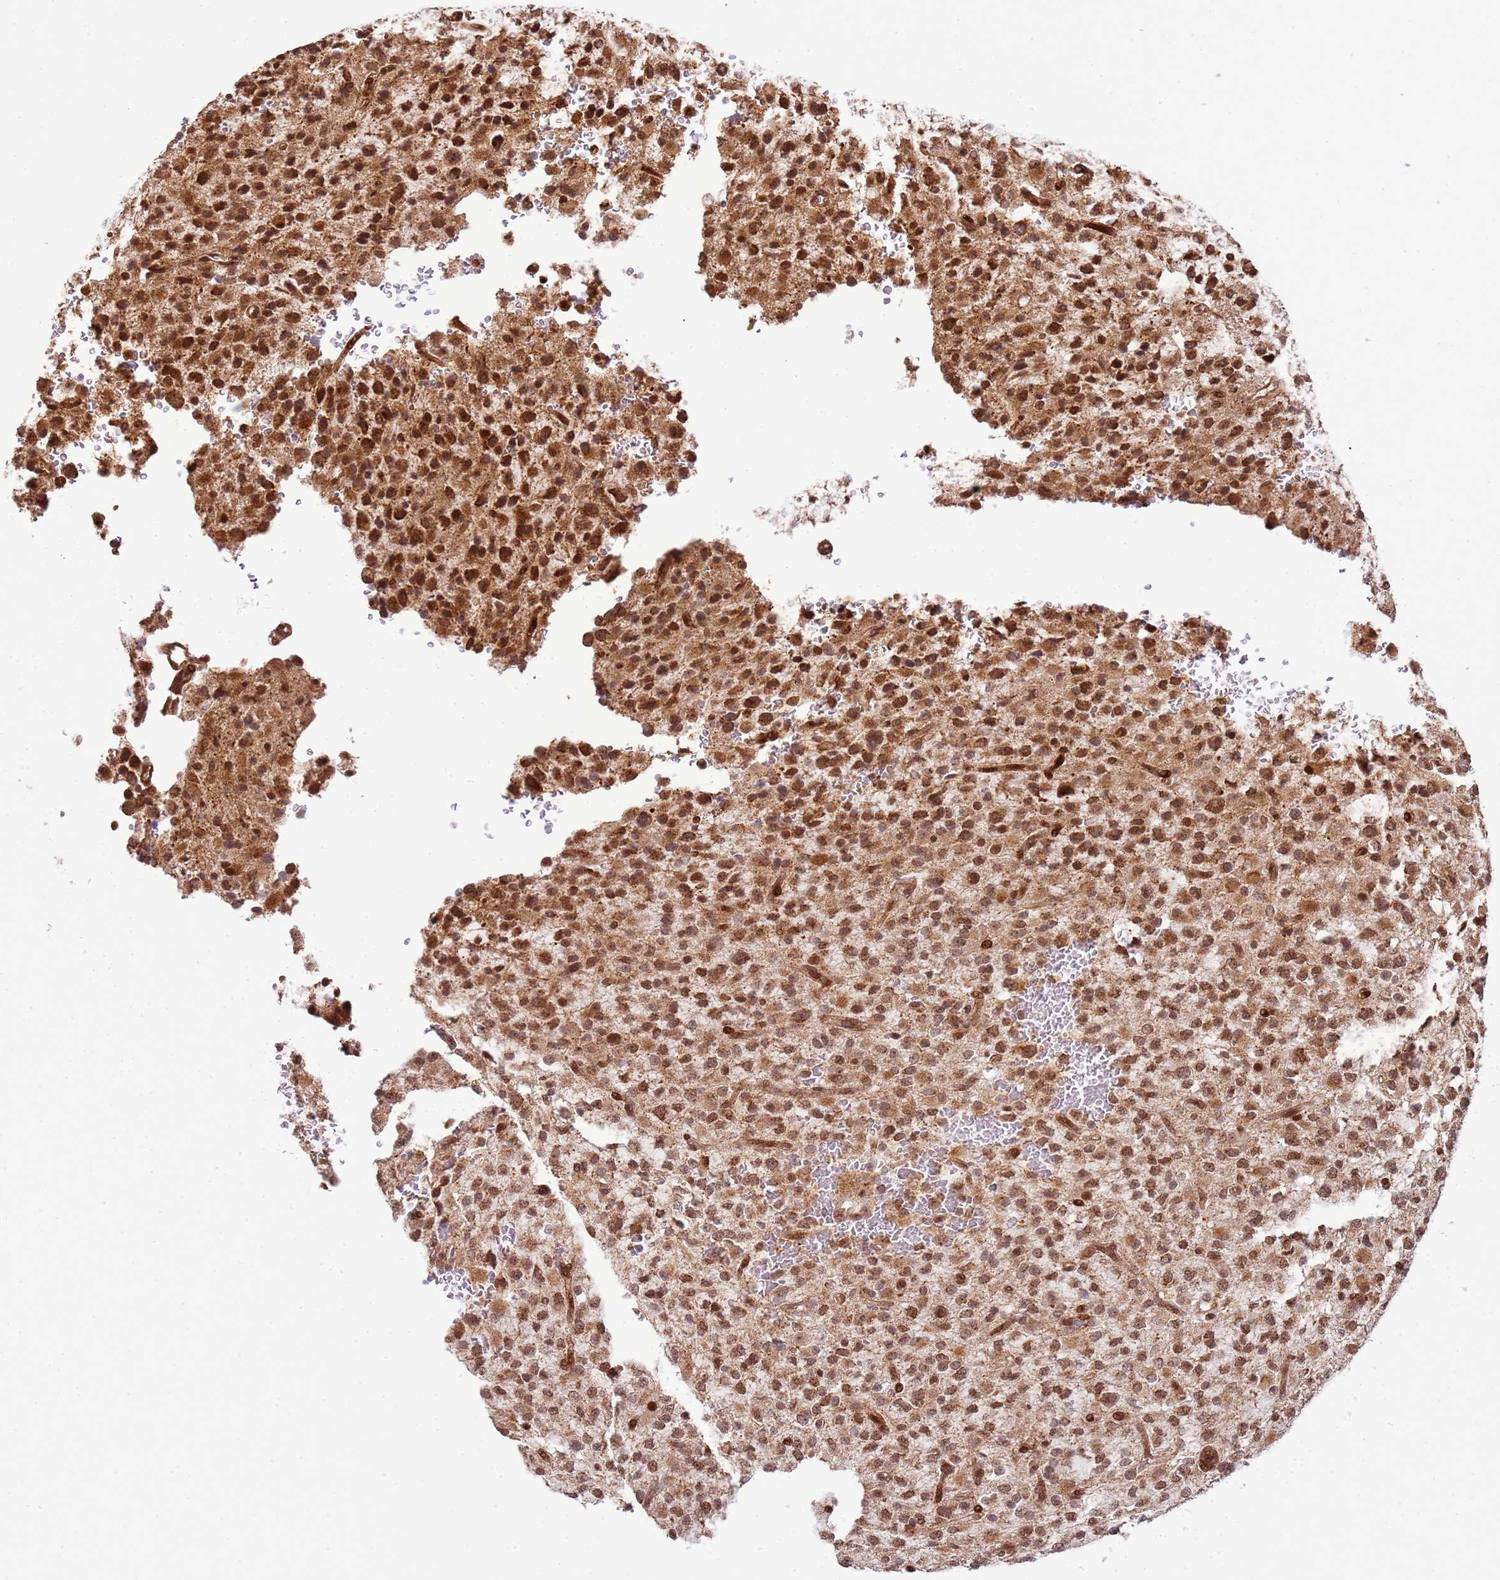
{"staining": {"intensity": "moderate", "quantity": ">75%", "location": "cytoplasmic/membranous,nuclear"}, "tissue": "glioma", "cell_type": "Tumor cells", "image_type": "cancer", "snomed": [{"axis": "morphology", "description": "Glioma, malignant, High grade"}, {"axis": "topography", "description": "Brain"}], "caption": "An immunohistochemistry (IHC) image of neoplastic tissue is shown. Protein staining in brown shows moderate cytoplasmic/membranous and nuclear positivity in malignant glioma (high-grade) within tumor cells.", "gene": "PEX14", "patient": {"sex": "male", "age": 34}}